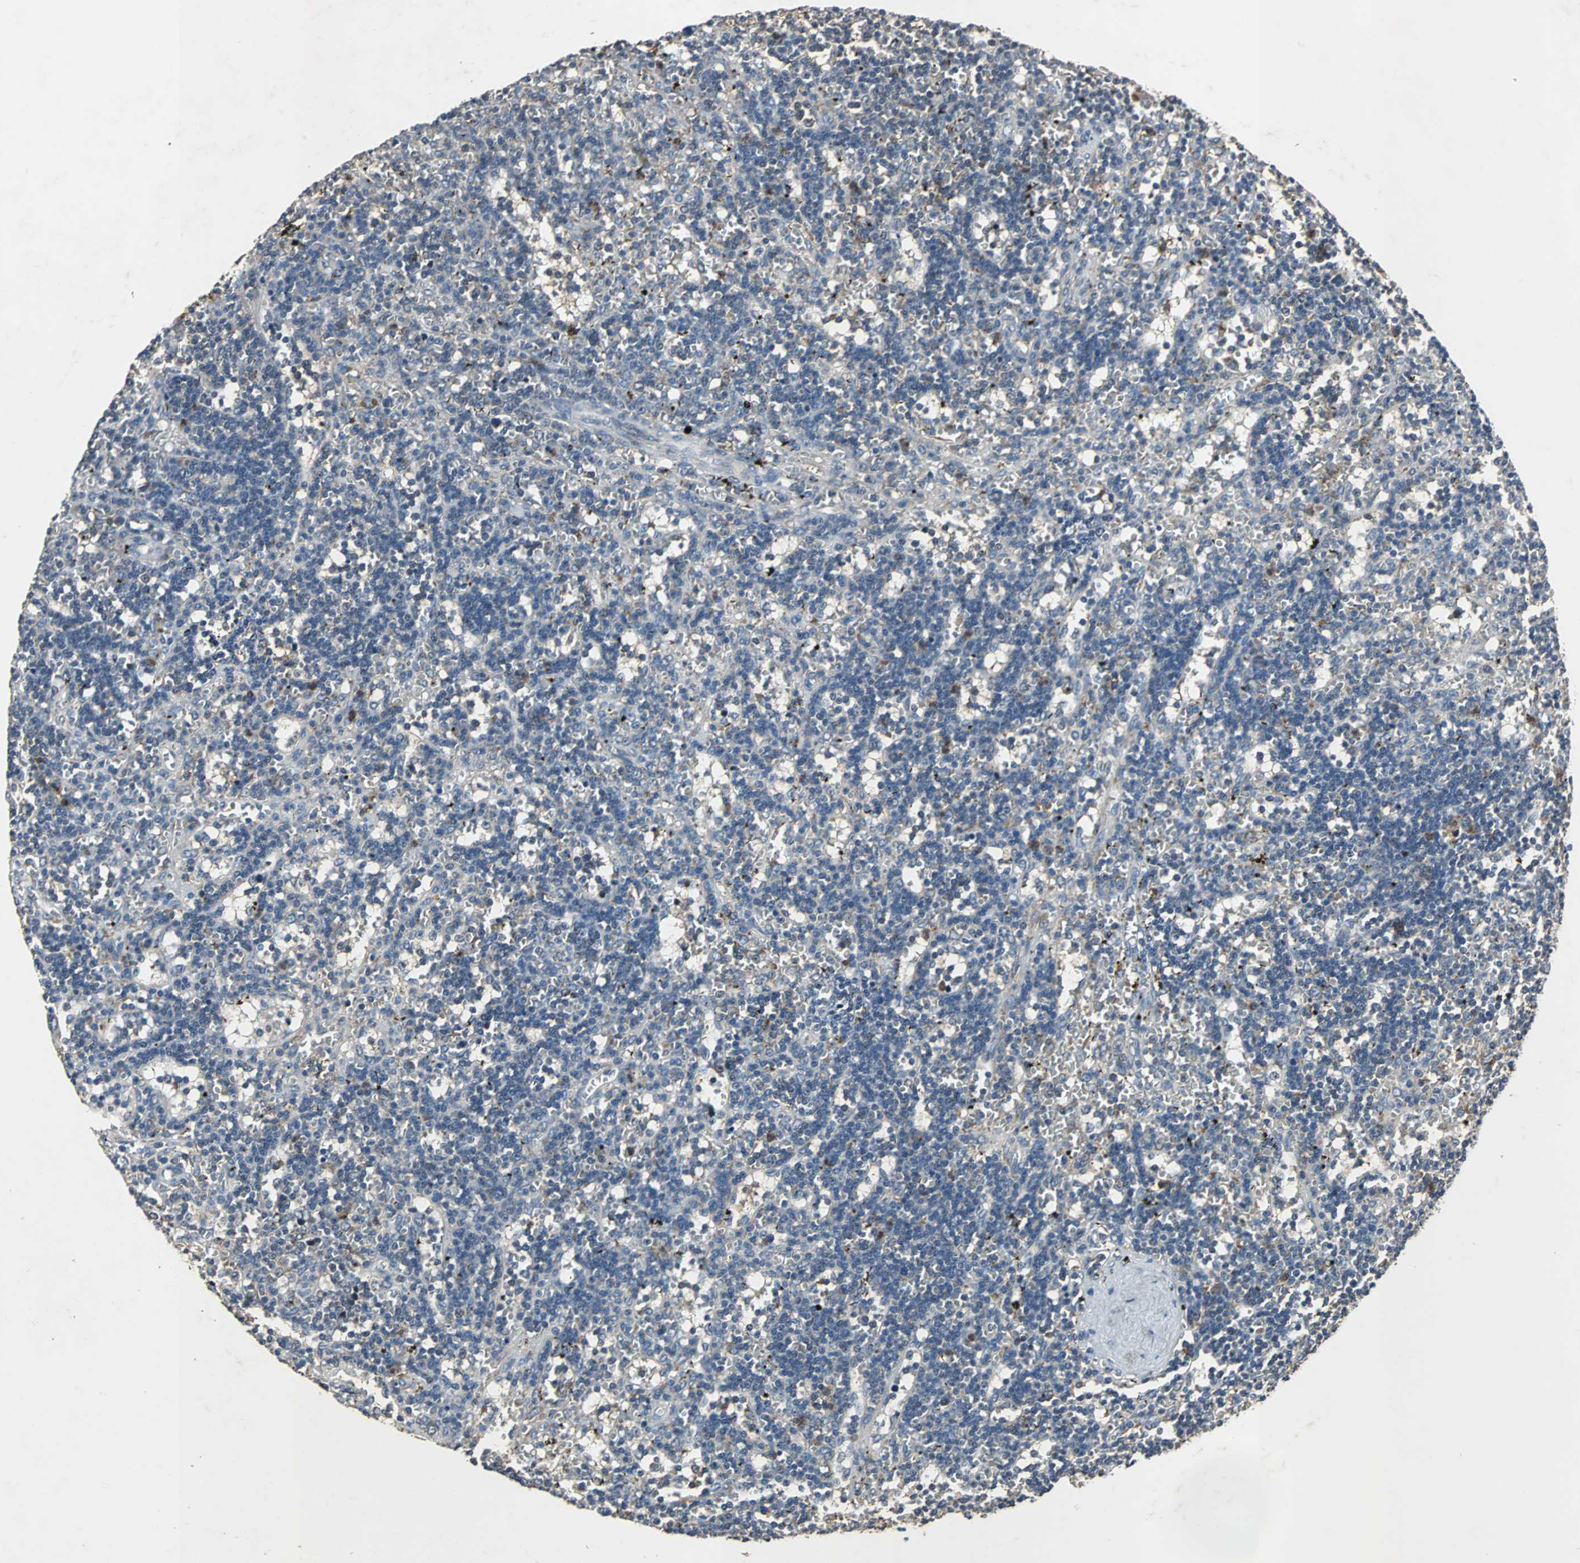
{"staining": {"intensity": "negative", "quantity": "none", "location": "none"}, "tissue": "lymphoma", "cell_type": "Tumor cells", "image_type": "cancer", "snomed": [{"axis": "morphology", "description": "Malignant lymphoma, non-Hodgkin's type, Low grade"}, {"axis": "topography", "description": "Spleen"}], "caption": "Human lymphoma stained for a protein using immunohistochemistry displays no expression in tumor cells.", "gene": "SOS1", "patient": {"sex": "male", "age": 60}}